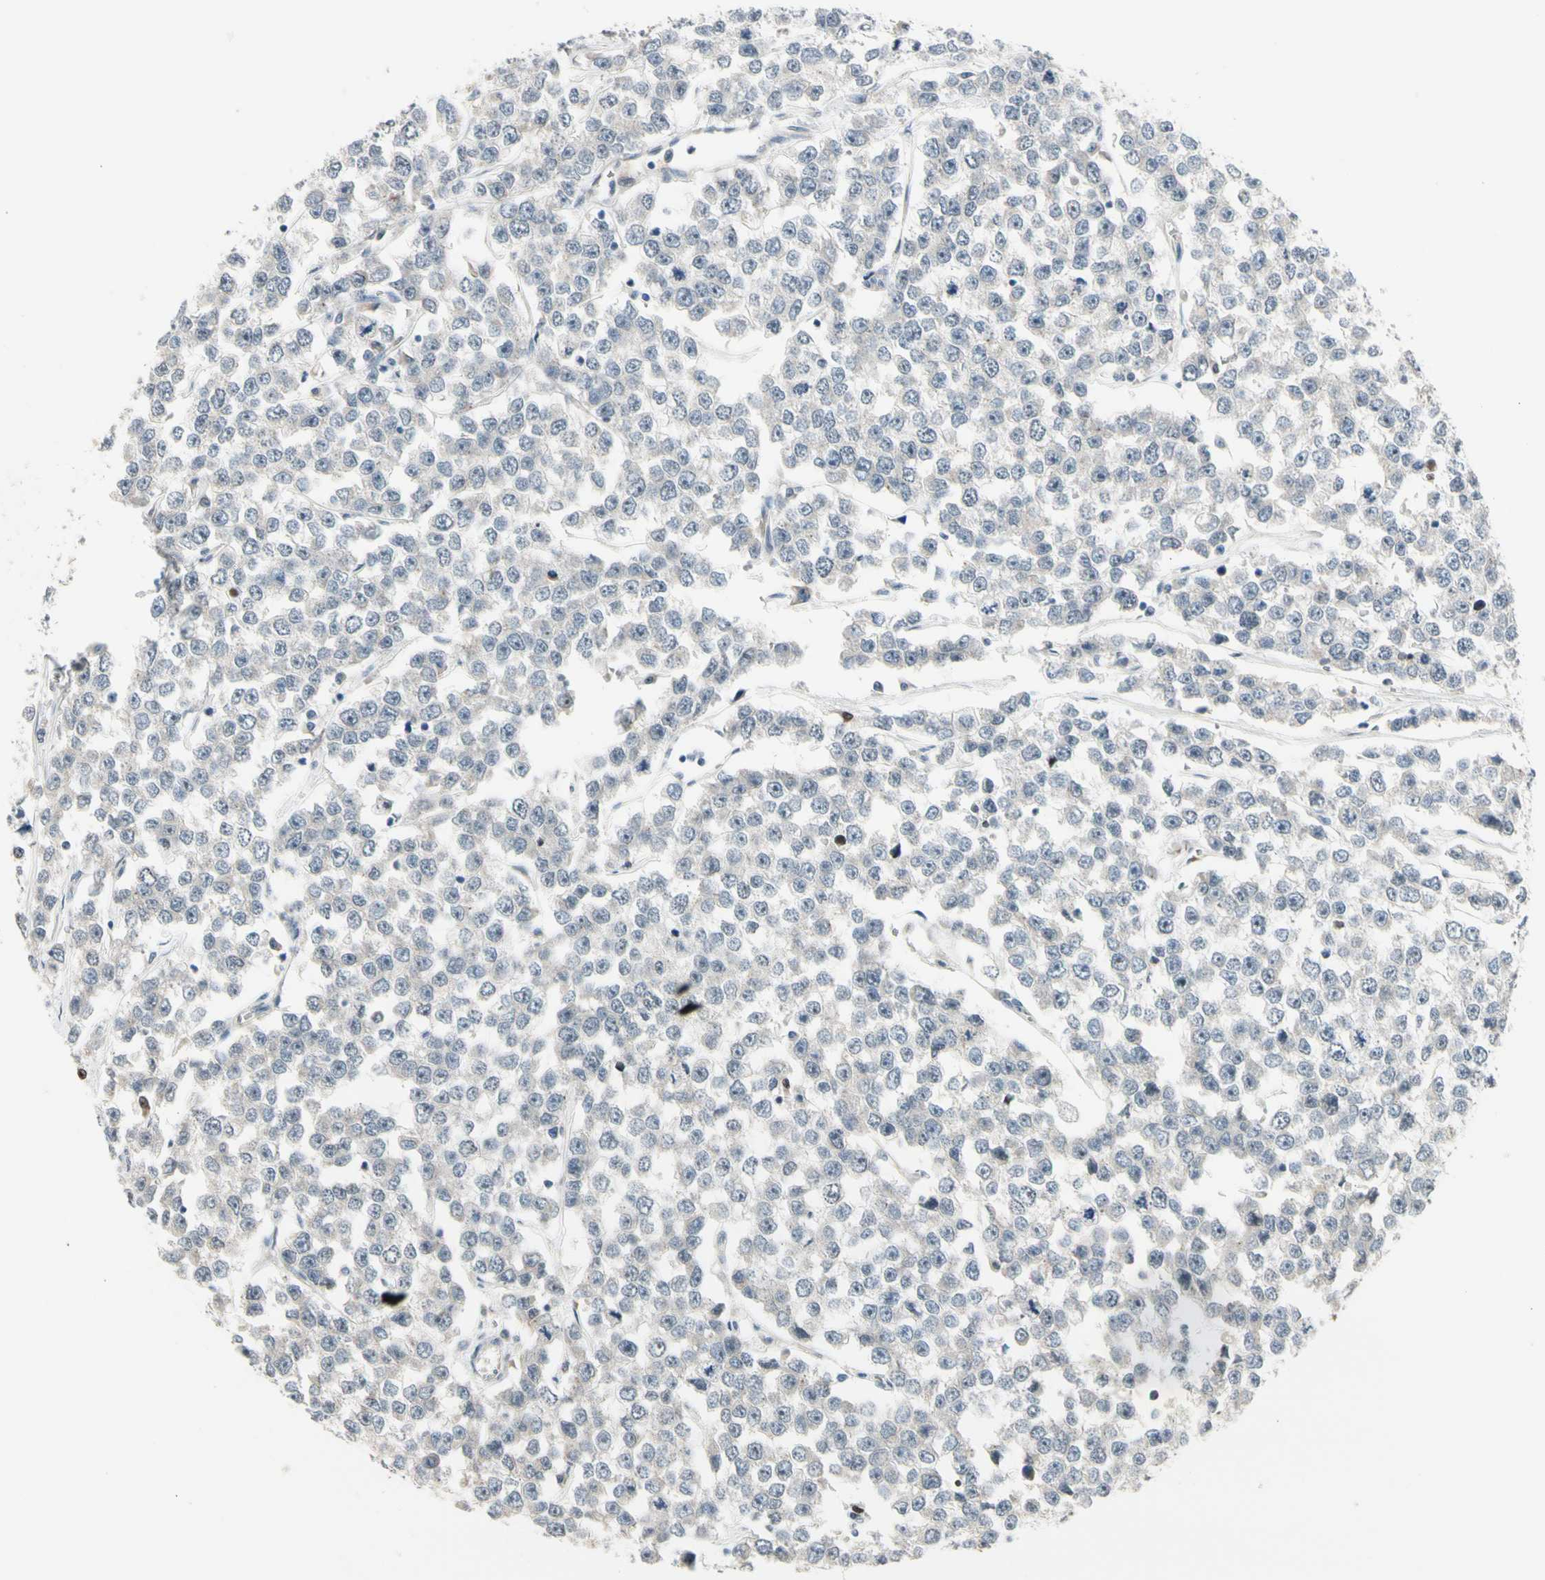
{"staining": {"intensity": "negative", "quantity": "none", "location": "none"}, "tissue": "testis cancer", "cell_type": "Tumor cells", "image_type": "cancer", "snomed": [{"axis": "morphology", "description": "Seminoma, NOS"}, {"axis": "morphology", "description": "Carcinoma, Embryonal, NOS"}, {"axis": "topography", "description": "Testis"}], "caption": "Histopathology image shows no significant protein staining in tumor cells of testis cancer. (DAB immunohistochemistry with hematoxylin counter stain).", "gene": "ZNF184", "patient": {"sex": "male", "age": 52}}